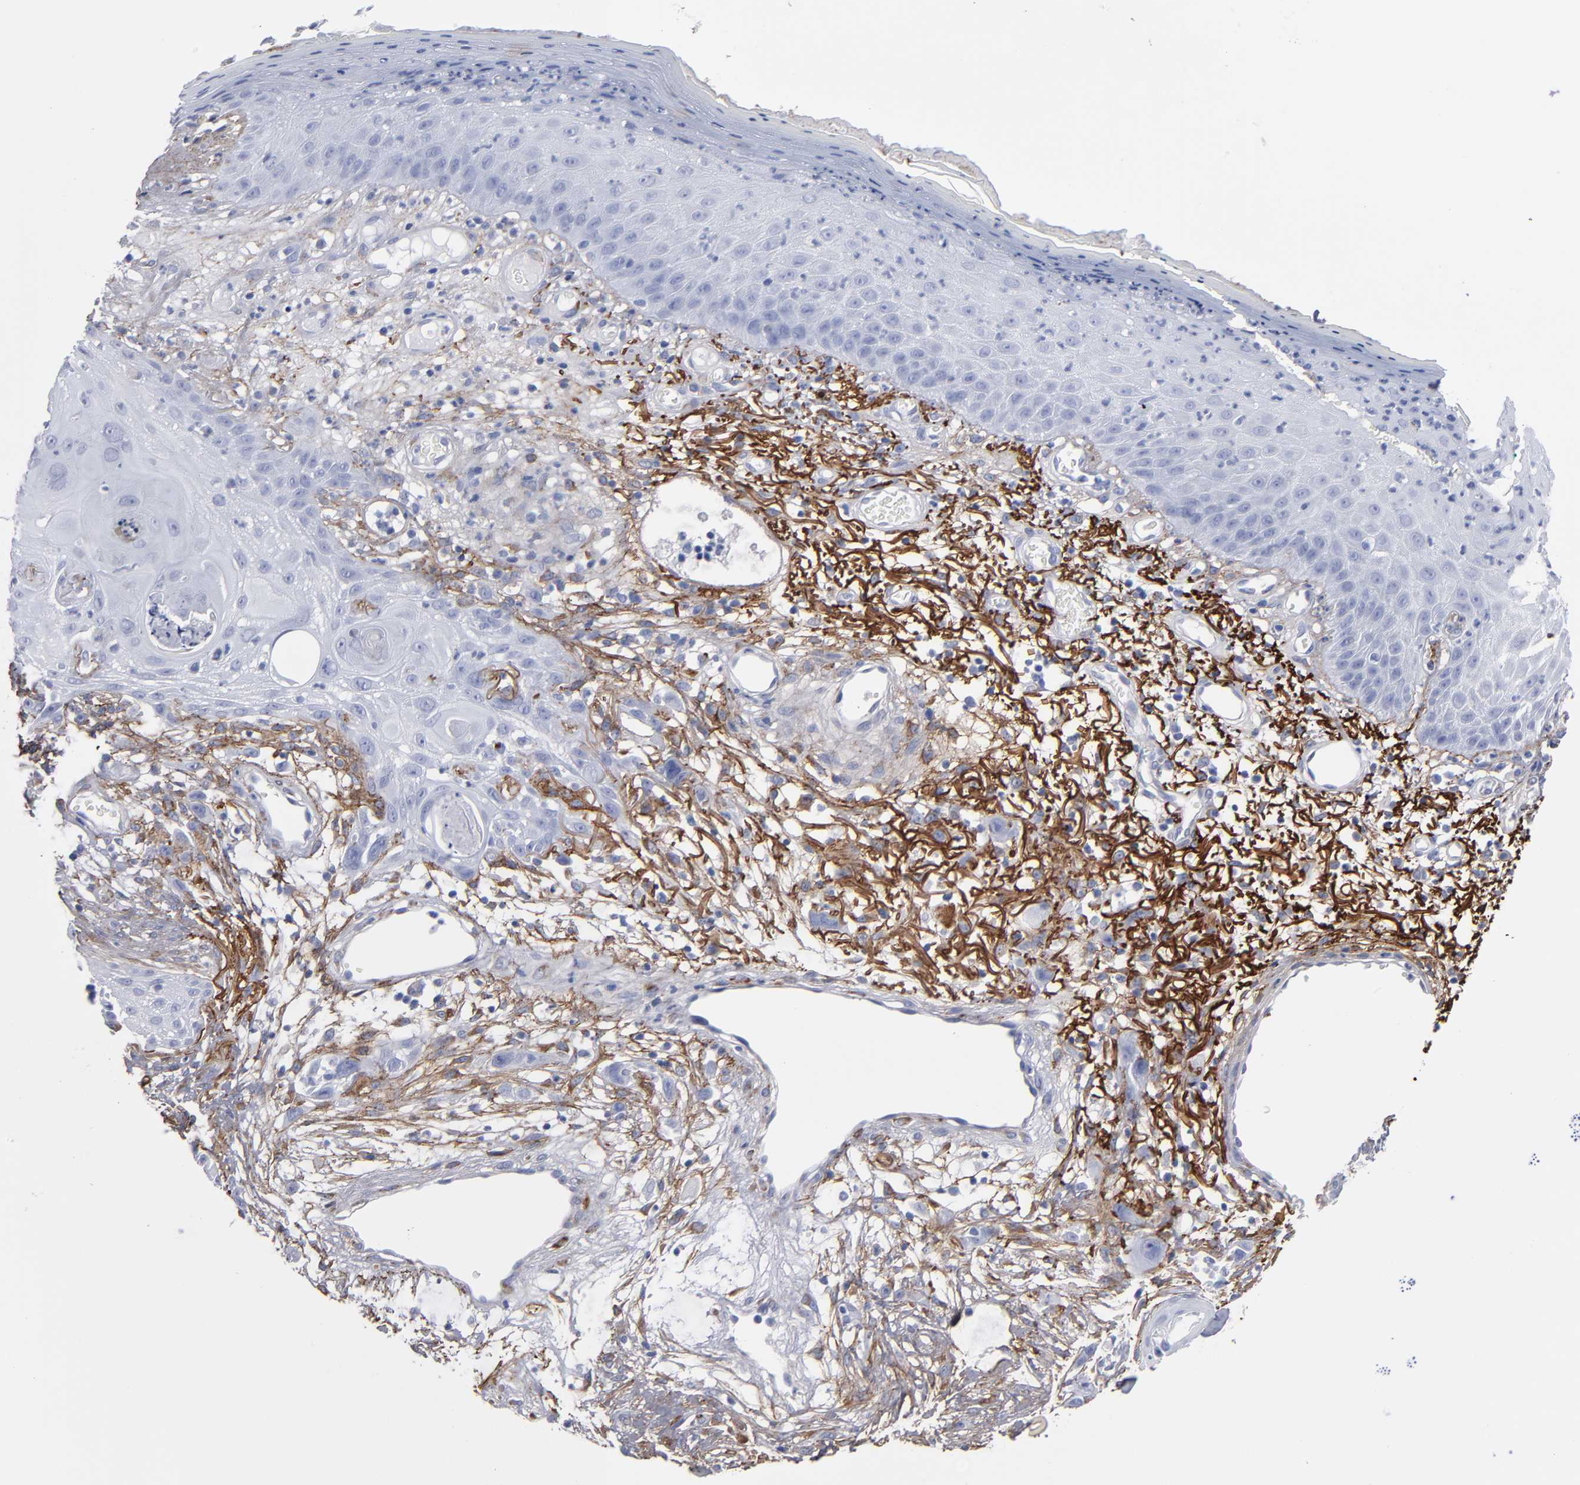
{"staining": {"intensity": "negative", "quantity": "none", "location": "none"}, "tissue": "skin cancer", "cell_type": "Tumor cells", "image_type": "cancer", "snomed": [{"axis": "morphology", "description": "Squamous cell carcinoma, NOS"}, {"axis": "topography", "description": "Skin"}], "caption": "Immunohistochemistry (IHC) of skin cancer (squamous cell carcinoma) reveals no positivity in tumor cells.", "gene": "EMILIN1", "patient": {"sex": "female", "age": 59}}